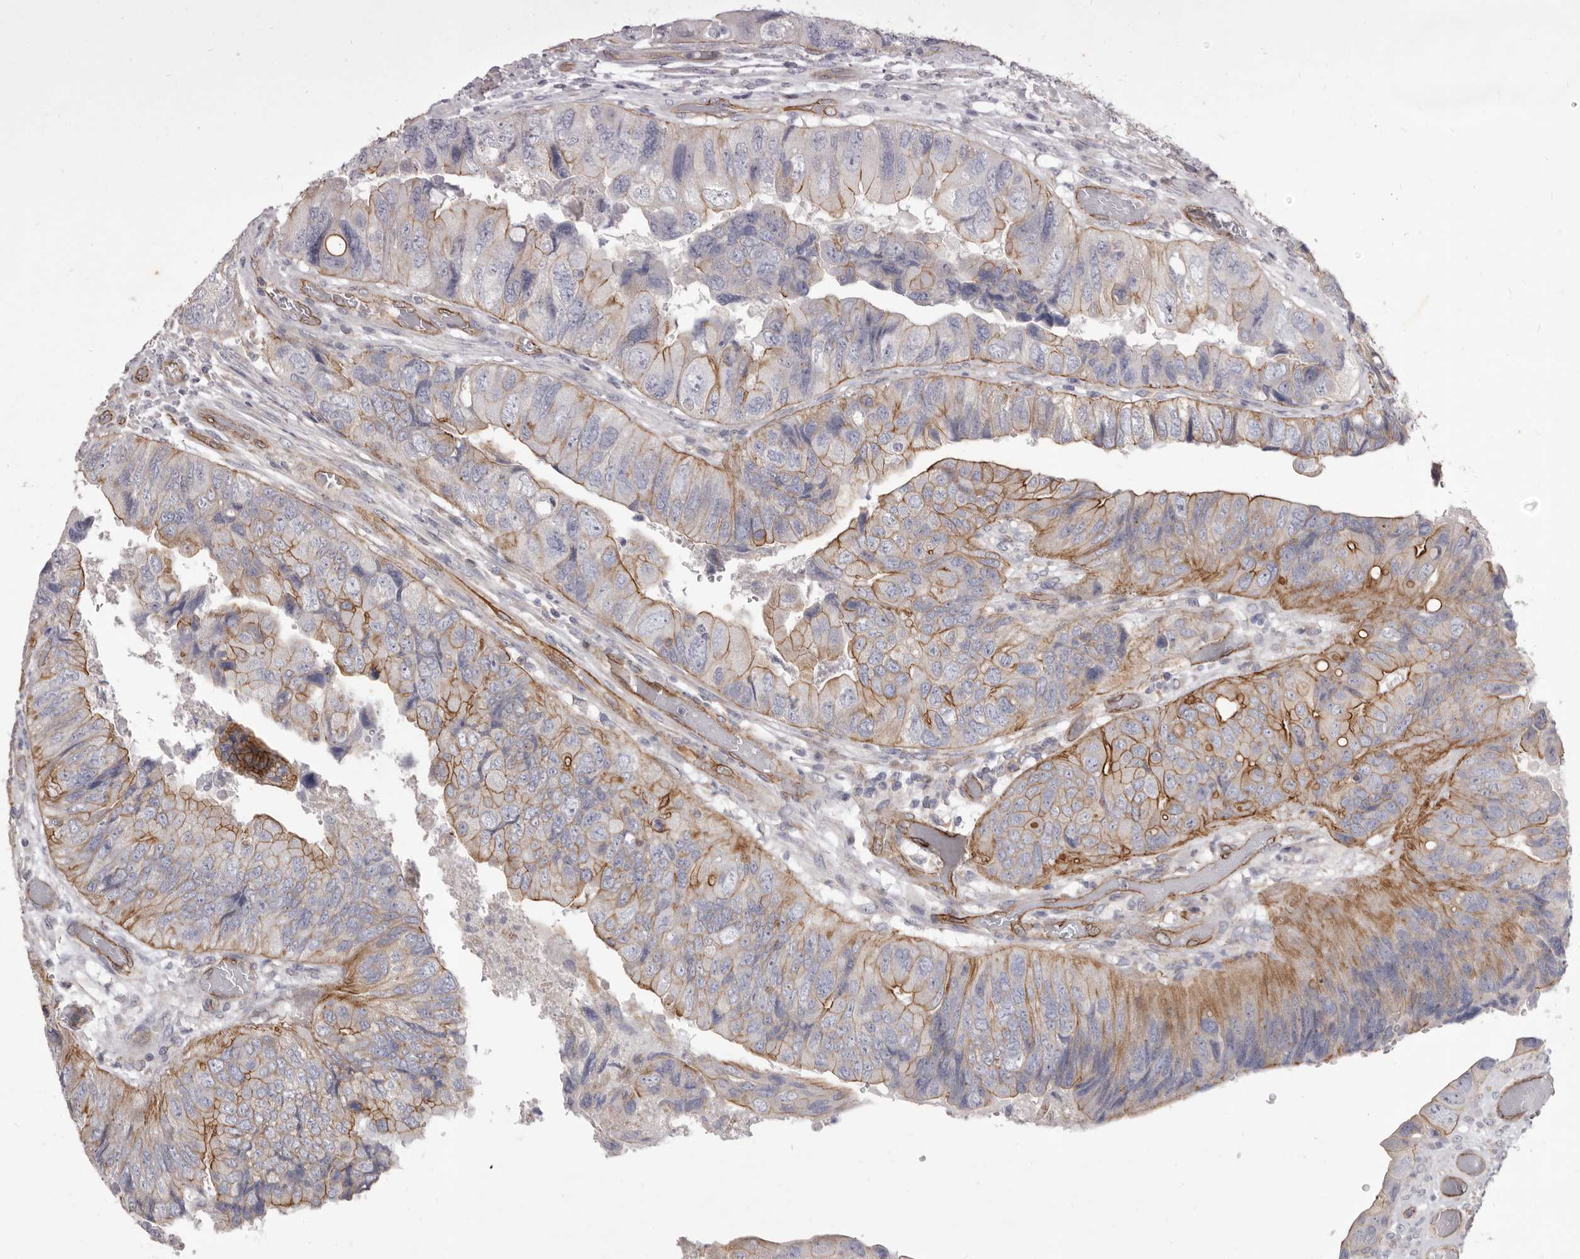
{"staining": {"intensity": "moderate", "quantity": "<25%", "location": "cytoplasmic/membranous"}, "tissue": "colorectal cancer", "cell_type": "Tumor cells", "image_type": "cancer", "snomed": [{"axis": "morphology", "description": "Adenocarcinoma, NOS"}, {"axis": "topography", "description": "Rectum"}], "caption": "Moderate cytoplasmic/membranous protein positivity is identified in about <25% of tumor cells in colorectal cancer (adenocarcinoma).", "gene": "P2RX6", "patient": {"sex": "male", "age": 63}}